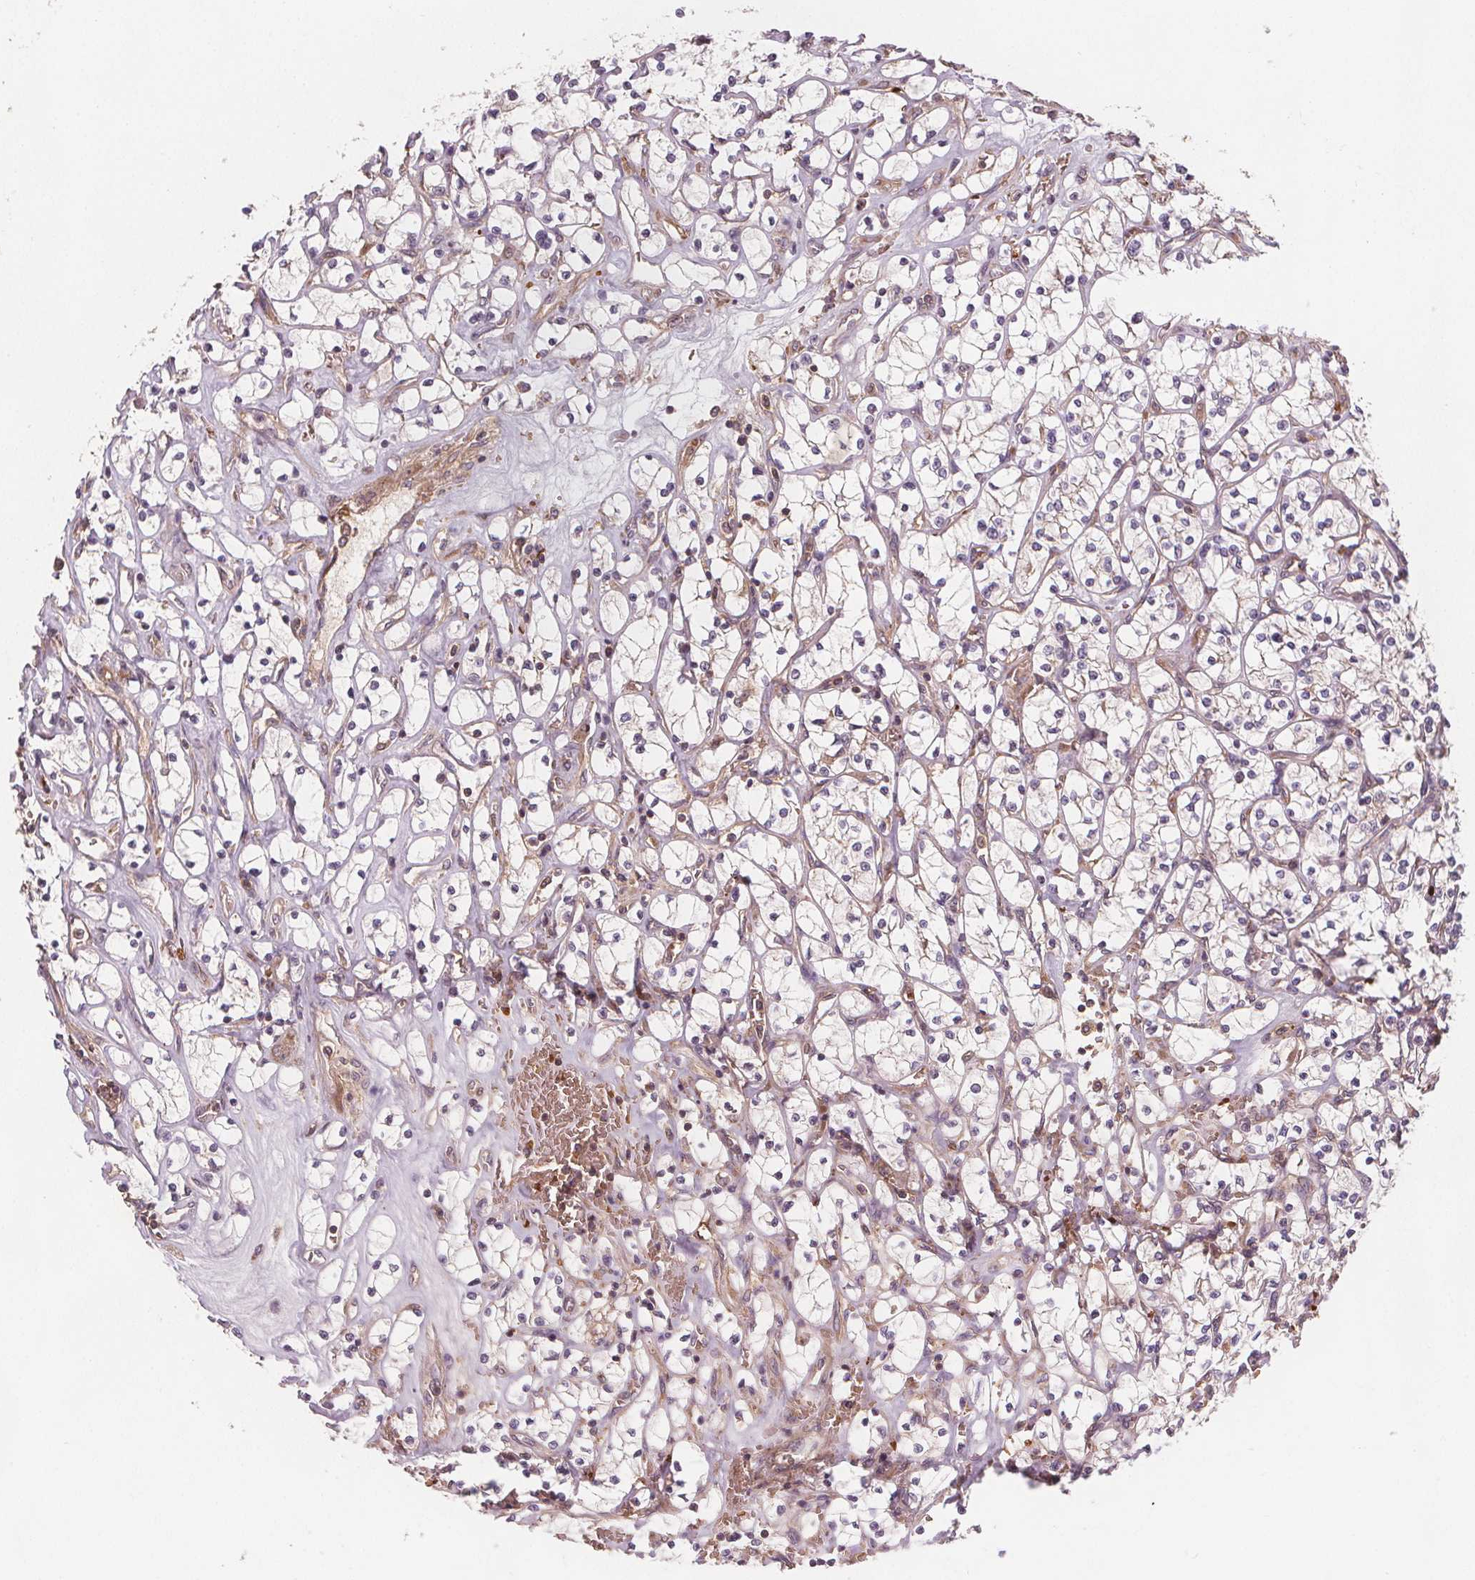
{"staining": {"intensity": "negative", "quantity": "none", "location": "none"}, "tissue": "renal cancer", "cell_type": "Tumor cells", "image_type": "cancer", "snomed": [{"axis": "morphology", "description": "Adenocarcinoma, NOS"}, {"axis": "topography", "description": "Kidney"}], "caption": "Immunohistochemistry photomicrograph of human adenocarcinoma (renal) stained for a protein (brown), which reveals no positivity in tumor cells.", "gene": "EIF3D", "patient": {"sex": "female", "age": 64}}